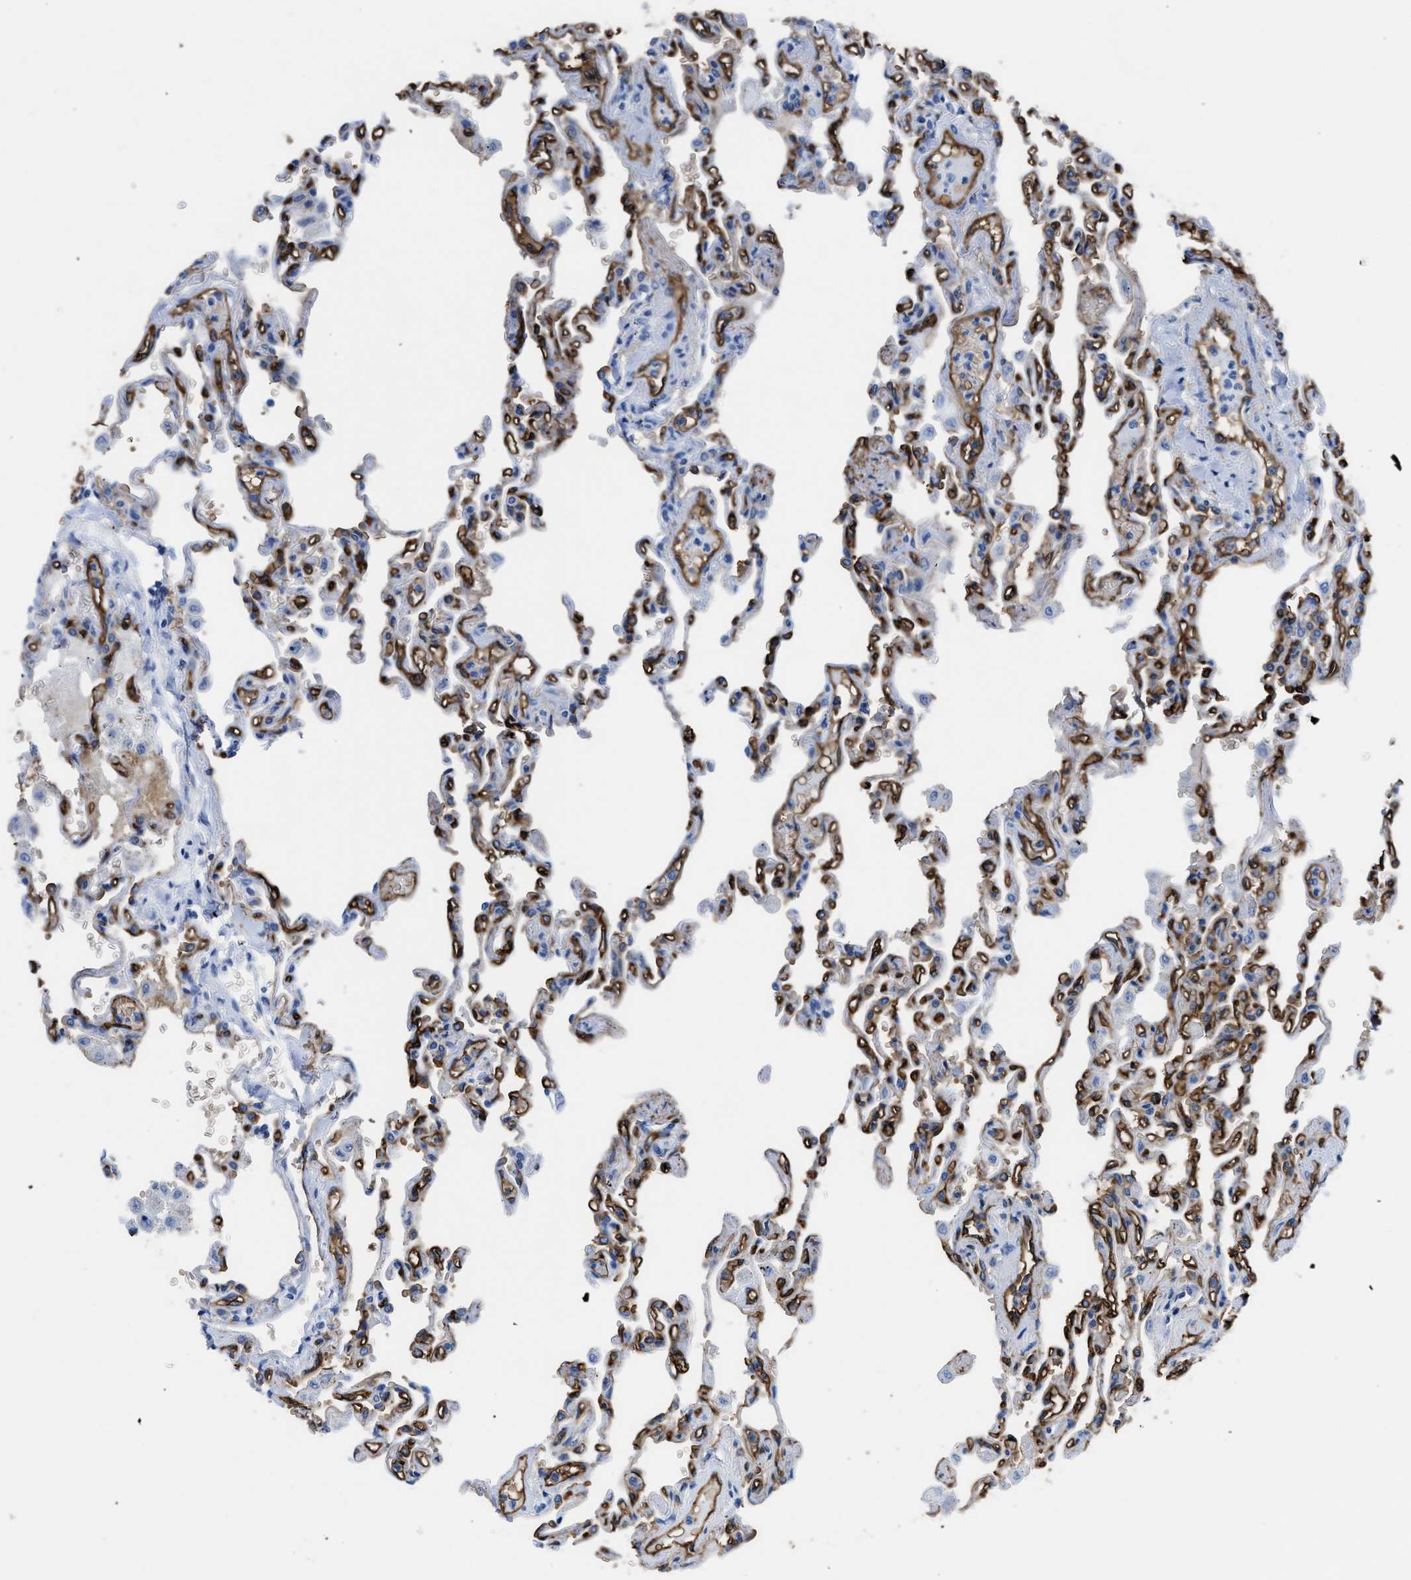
{"staining": {"intensity": "moderate", "quantity": "<25%", "location": "cytoplasmic/membranous"}, "tissue": "lung", "cell_type": "Alveolar cells", "image_type": "normal", "snomed": [{"axis": "morphology", "description": "Normal tissue, NOS"}, {"axis": "topography", "description": "Lung"}], "caption": "Lung stained for a protein (brown) shows moderate cytoplasmic/membranous positive expression in approximately <25% of alveolar cells.", "gene": "AQP1", "patient": {"sex": "male", "age": 21}}